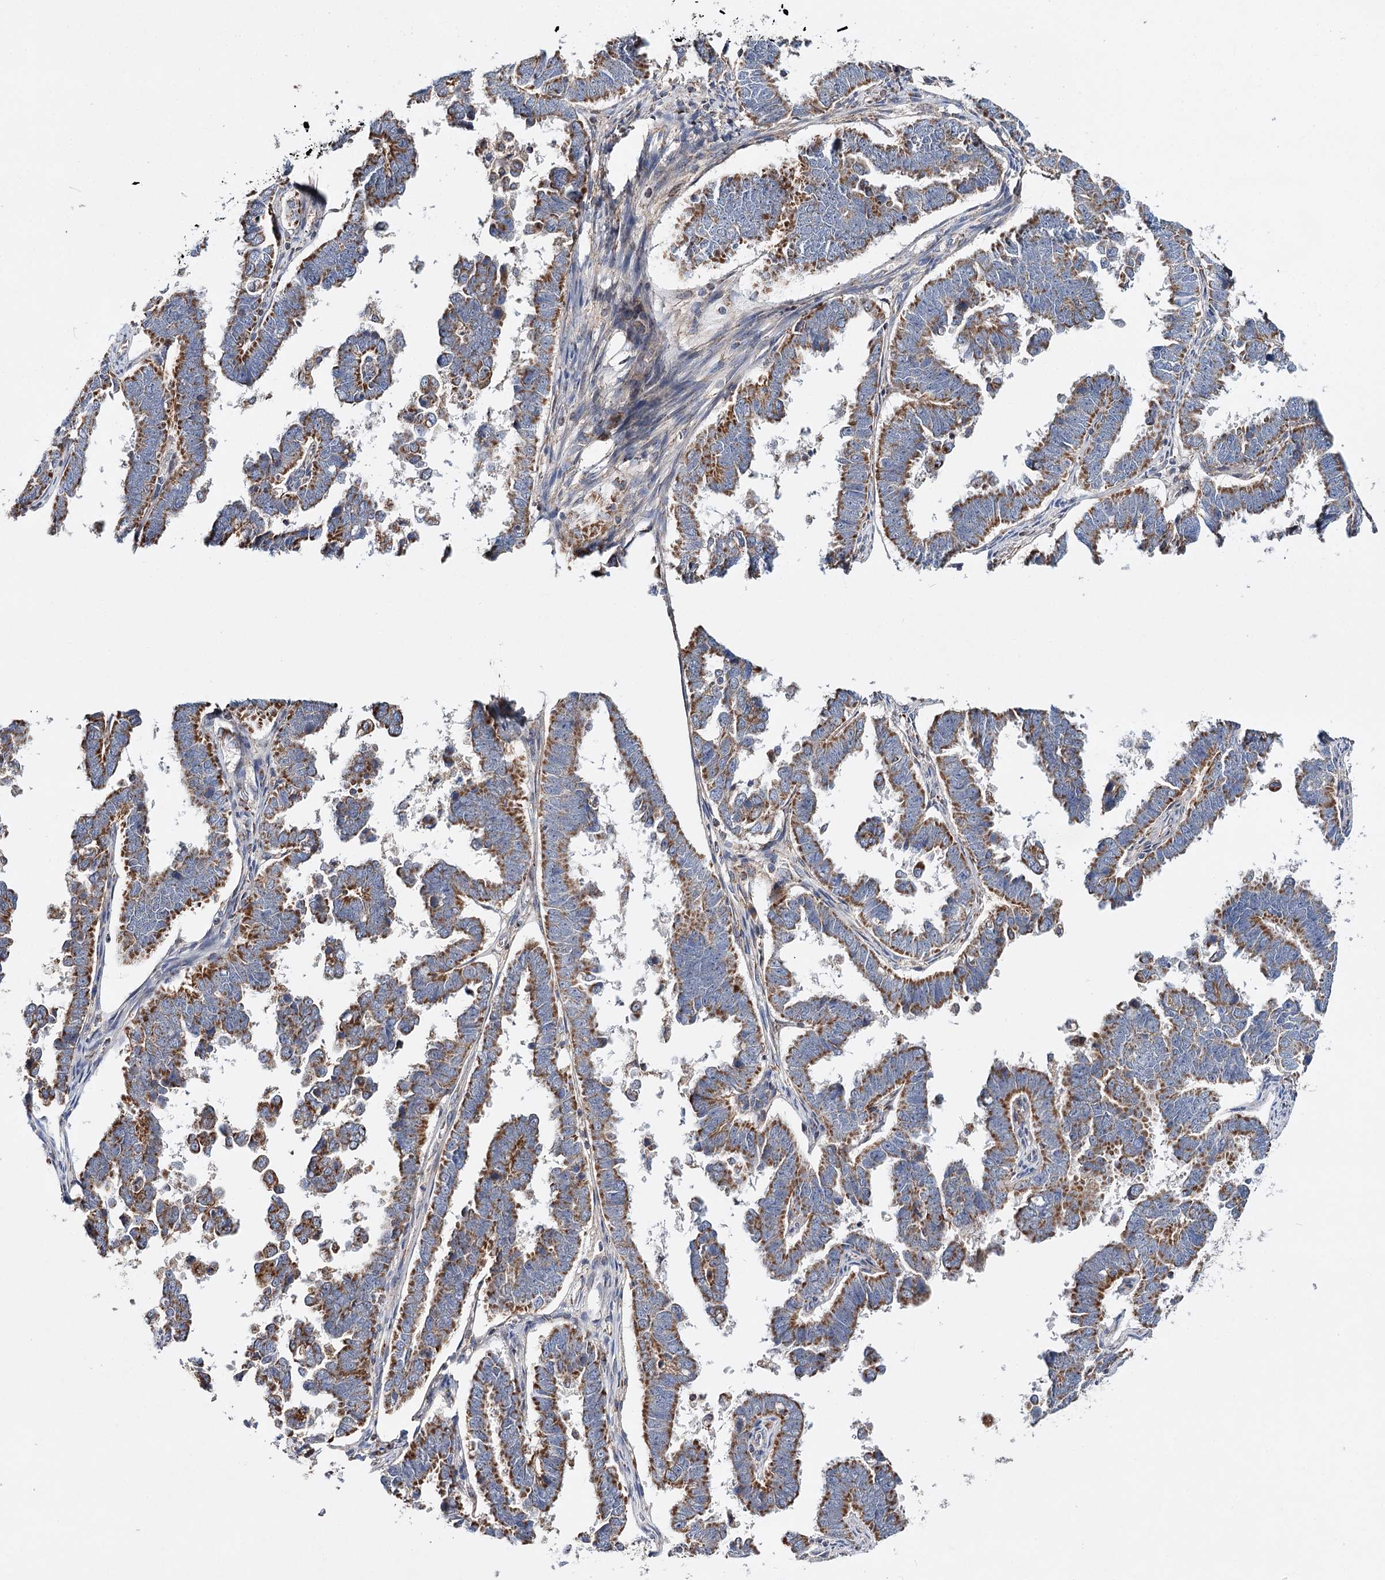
{"staining": {"intensity": "moderate", "quantity": ">75%", "location": "cytoplasmic/membranous"}, "tissue": "endometrial cancer", "cell_type": "Tumor cells", "image_type": "cancer", "snomed": [{"axis": "morphology", "description": "Adenocarcinoma, NOS"}, {"axis": "topography", "description": "Endometrium"}], "caption": "Immunohistochemical staining of endometrial cancer demonstrates medium levels of moderate cytoplasmic/membranous expression in about >75% of tumor cells. The staining was performed using DAB (3,3'-diaminobenzidine) to visualize the protein expression in brown, while the nuclei were stained in blue with hematoxylin (Magnification: 20x).", "gene": "CFAP46", "patient": {"sex": "female", "age": 75}}